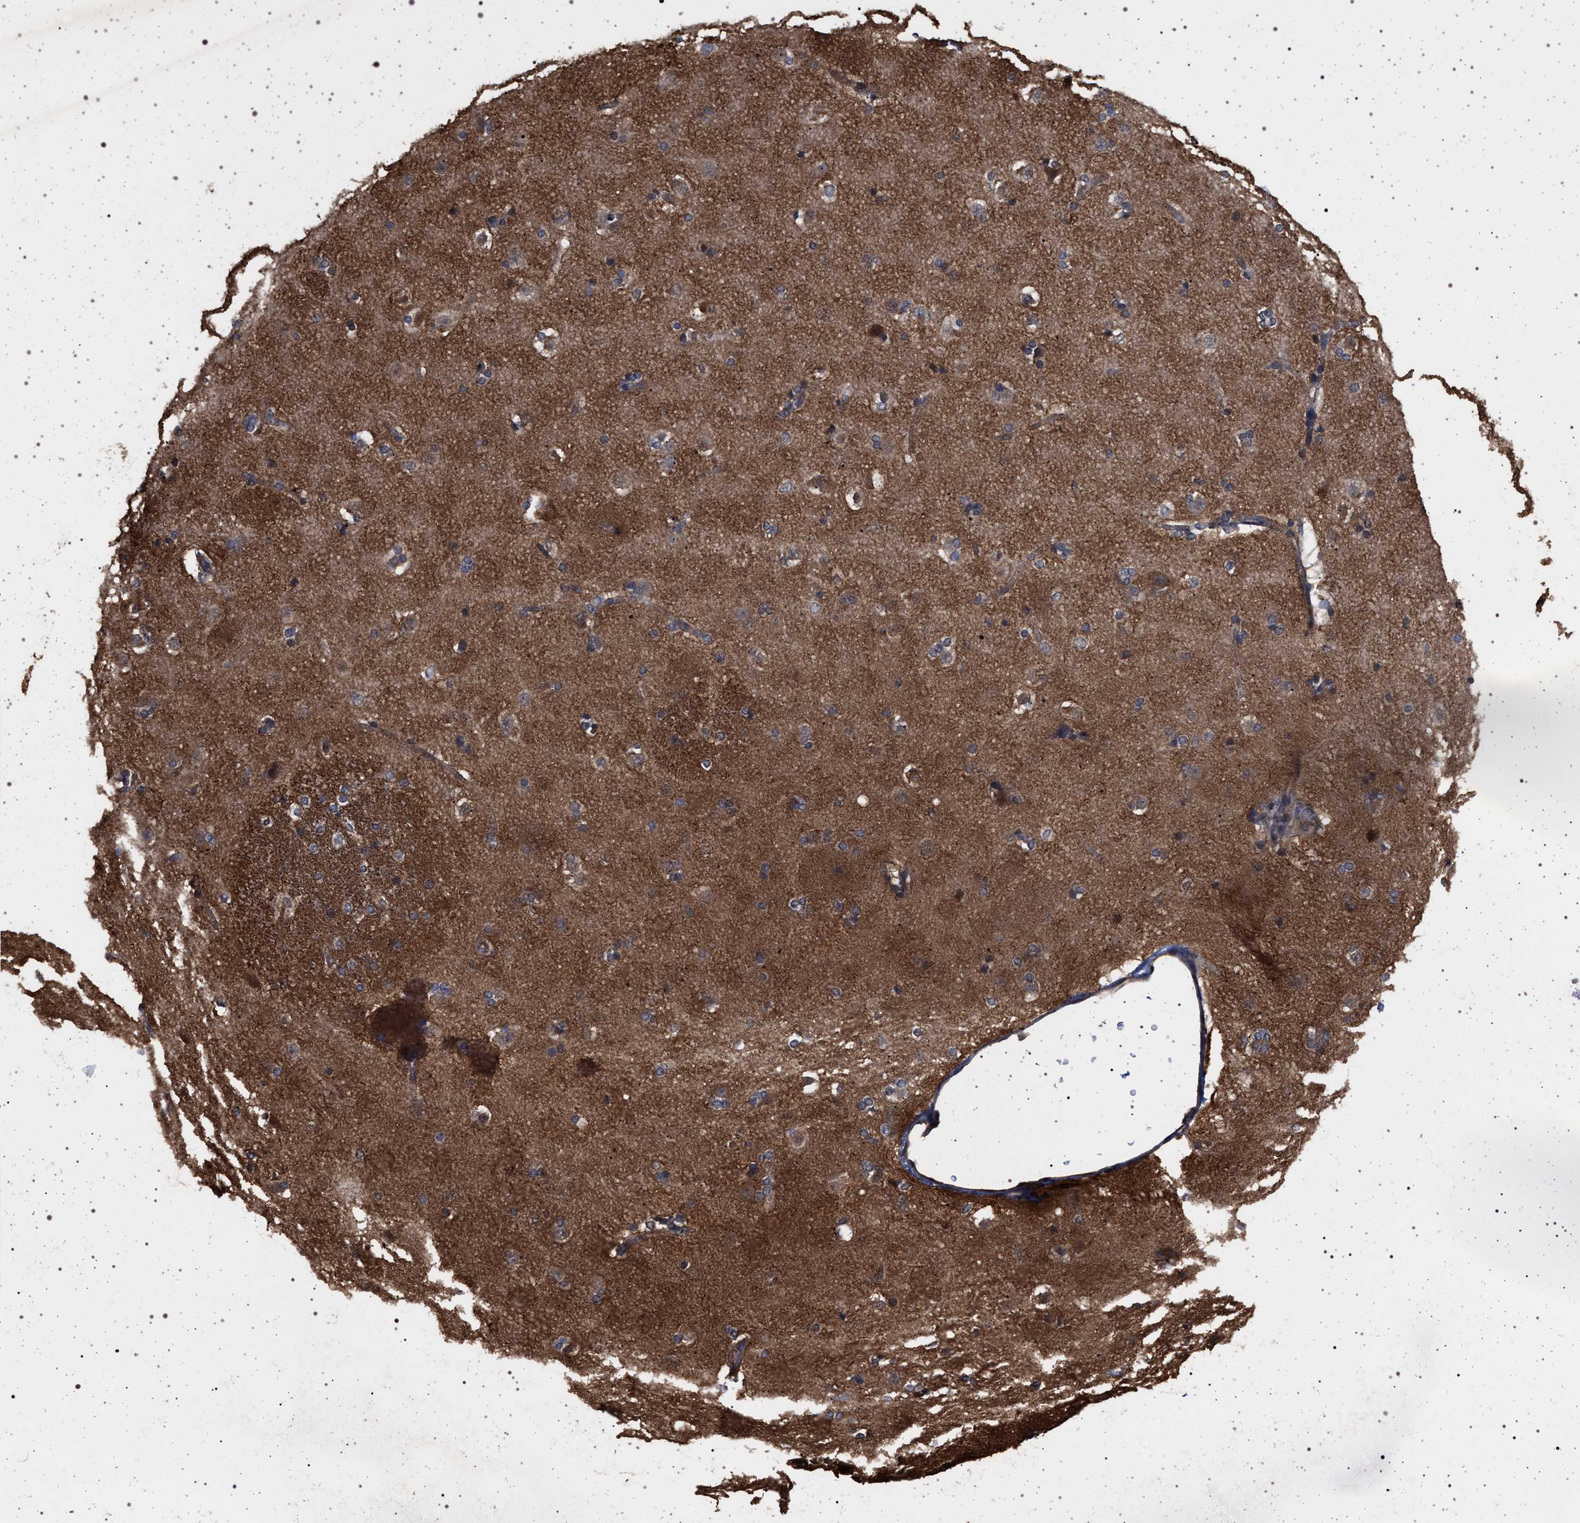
{"staining": {"intensity": "moderate", "quantity": ">75%", "location": "cytoplasmic/membranous"}, "tissue": "caudate", "cell_type": "Glial cells", "image_type": "normal", "snomed": [{"axis": "morphology", "description": "Normal tissue, NOS"}, {"axis": "topography", "description": "Lateral ventricle wall"}], "caption": "Unremarkable caudate shows moderate cytoplasmic/membranous expression in about >75% of glial cells Immunohistochemistry stains the protein in brown and the nuclei are stained blue..", "gene": "IFT20", "patient": {"sex": "female", "age": 19}}